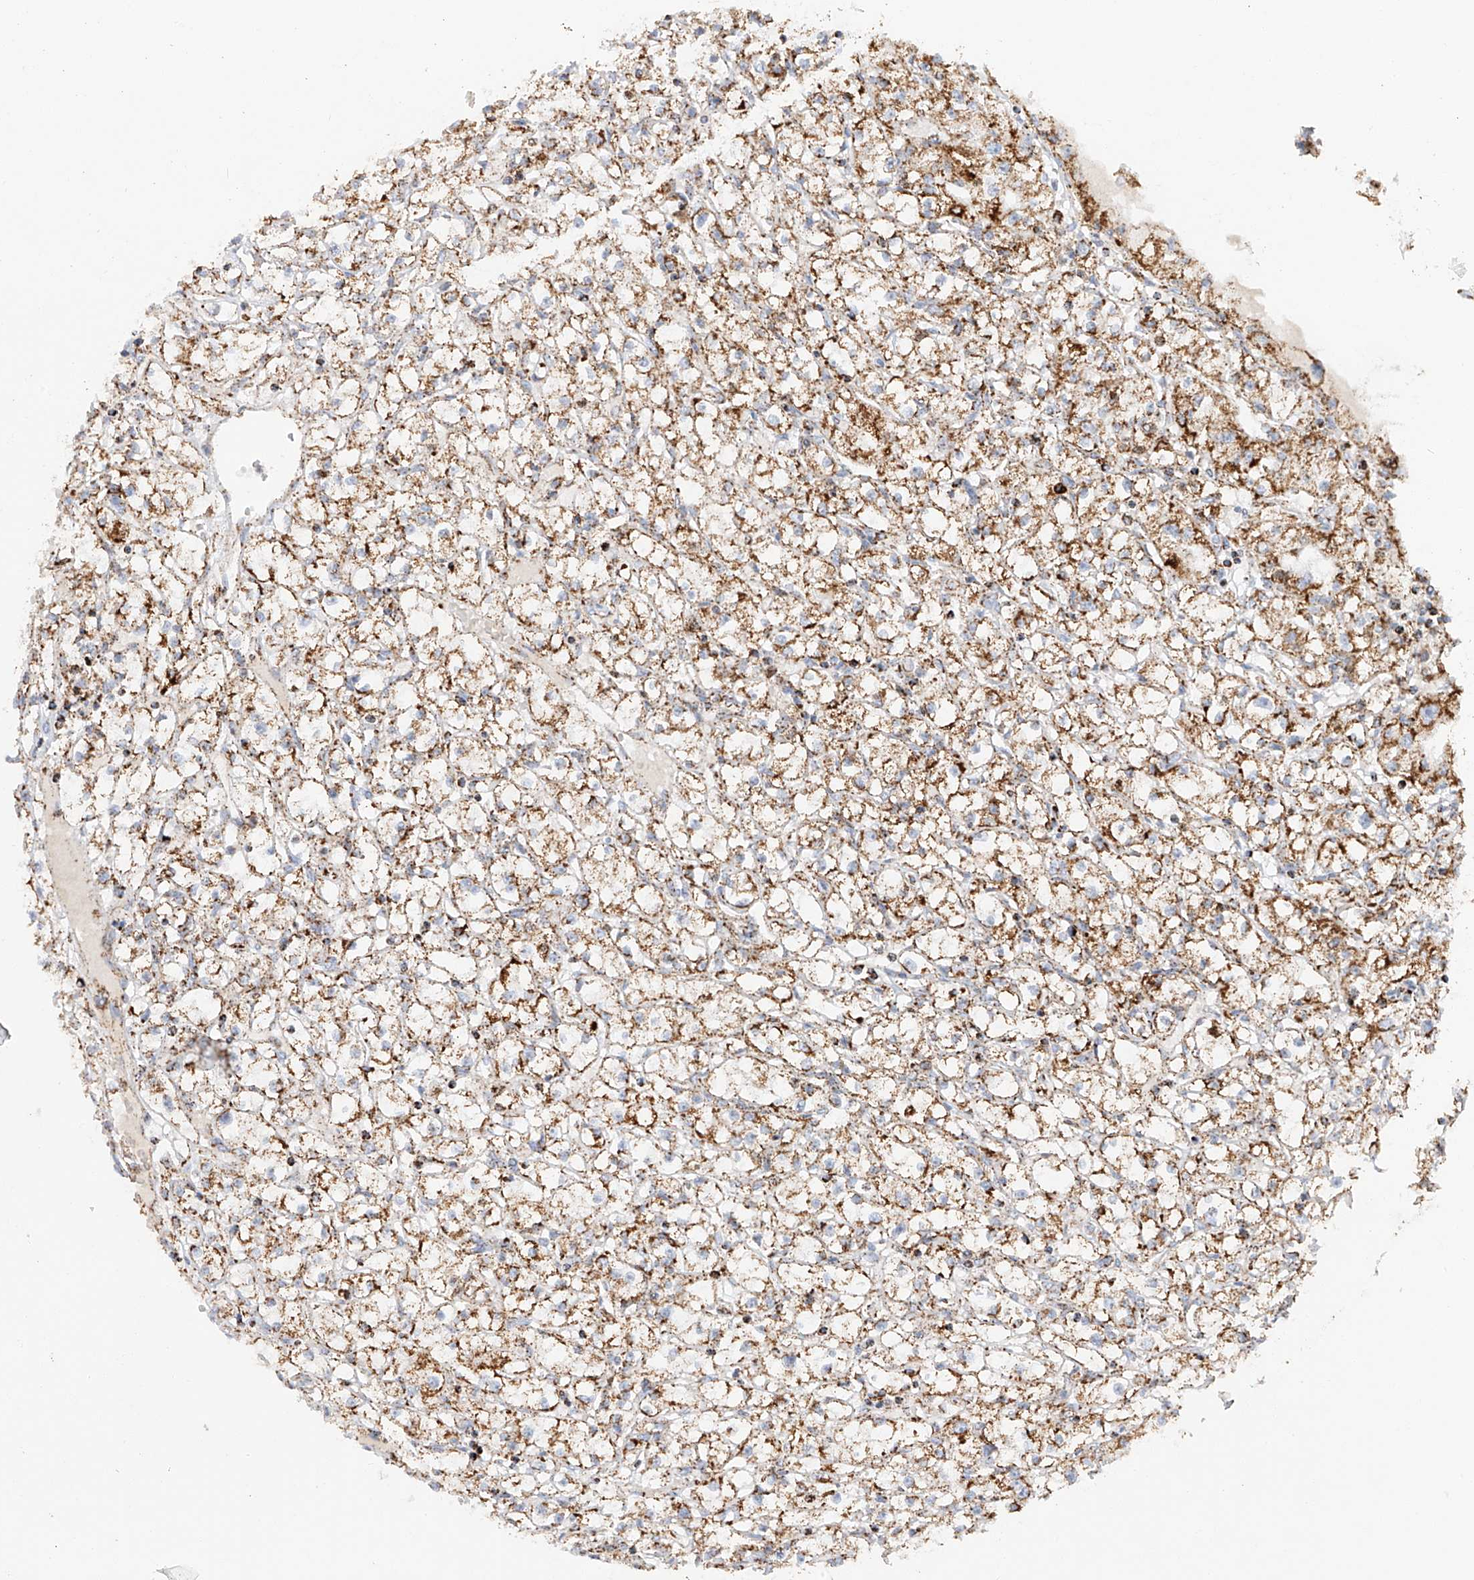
{"staining": {"intensity": "moderate", "quantity": ">75%", "location": "cytoplasmic/membranous"}, "tissue": "renal cancer", "cell_type": "Tumor cells", "image_type": "cancer", "snomed": [{"axis": "morphology", "description": "Adenocarcinoma, NOS"}, {"axis": "topography", "description": "Kidney"}], "caption": "Protein positivity by immunohistochemistry (IHC) demonstrates moderate cytoplasmic/membranous staining in approximately >75% of tumor cells in renal adenocarcinoma.", "gene": "TTC27", "patient": {"sex": "male", "age": 56}}